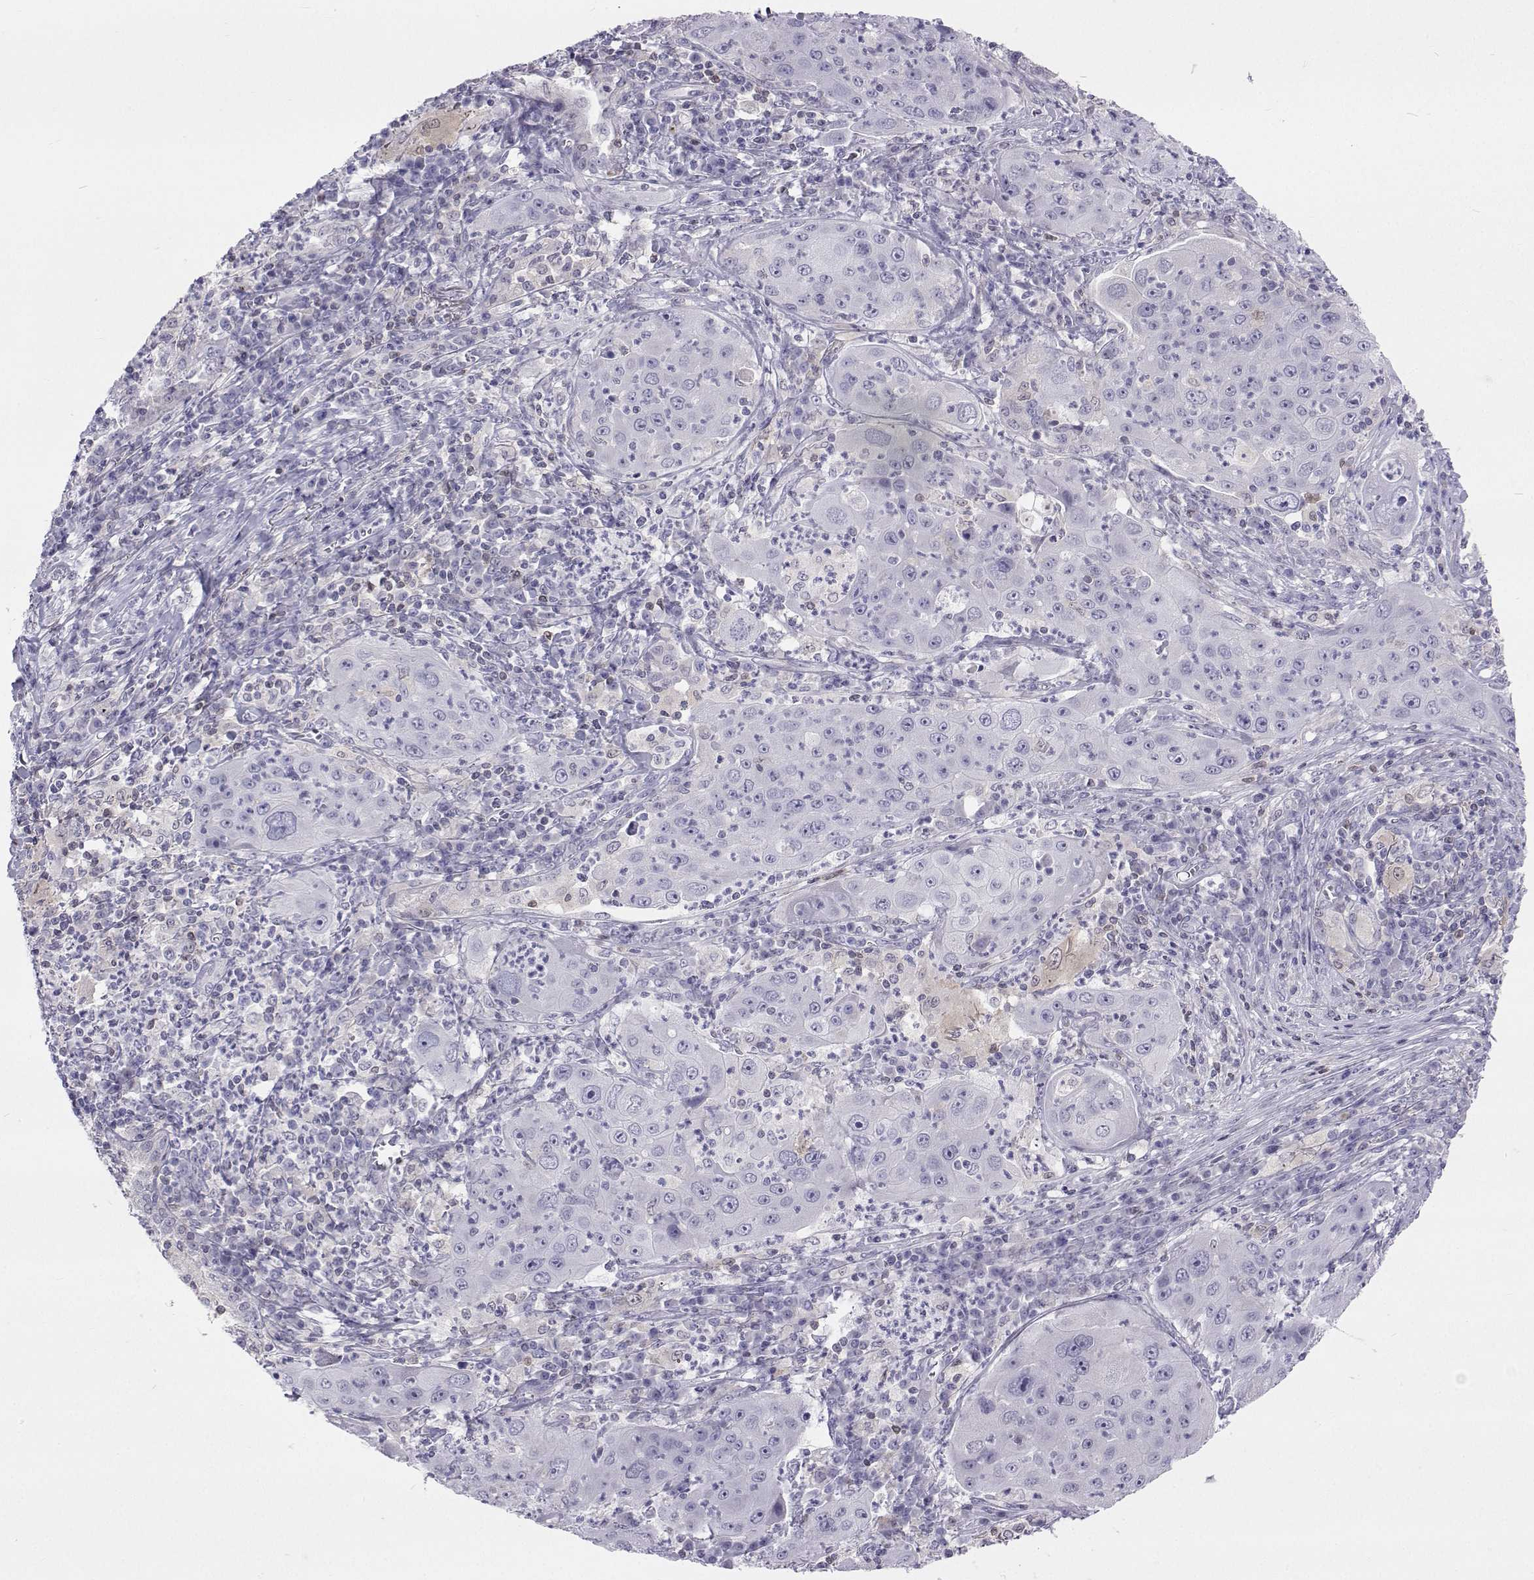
{"staining": {"intensity": "negative", "quantity": "none", "location": "none"}, "tissue": "lung cancer", "cell_type": "Tumor cells", "image_type": "cancer", "snomed": [{"axis": "morphology", "description": "Squamous cell carcinoma, NOS"}, {"axis": "topography", "description": "Lung"}], "caption": "There is no significant staining in tumor cells of lung cancer.", "gene": "GALM", "patient": {"sex": "female", "age": 59}}